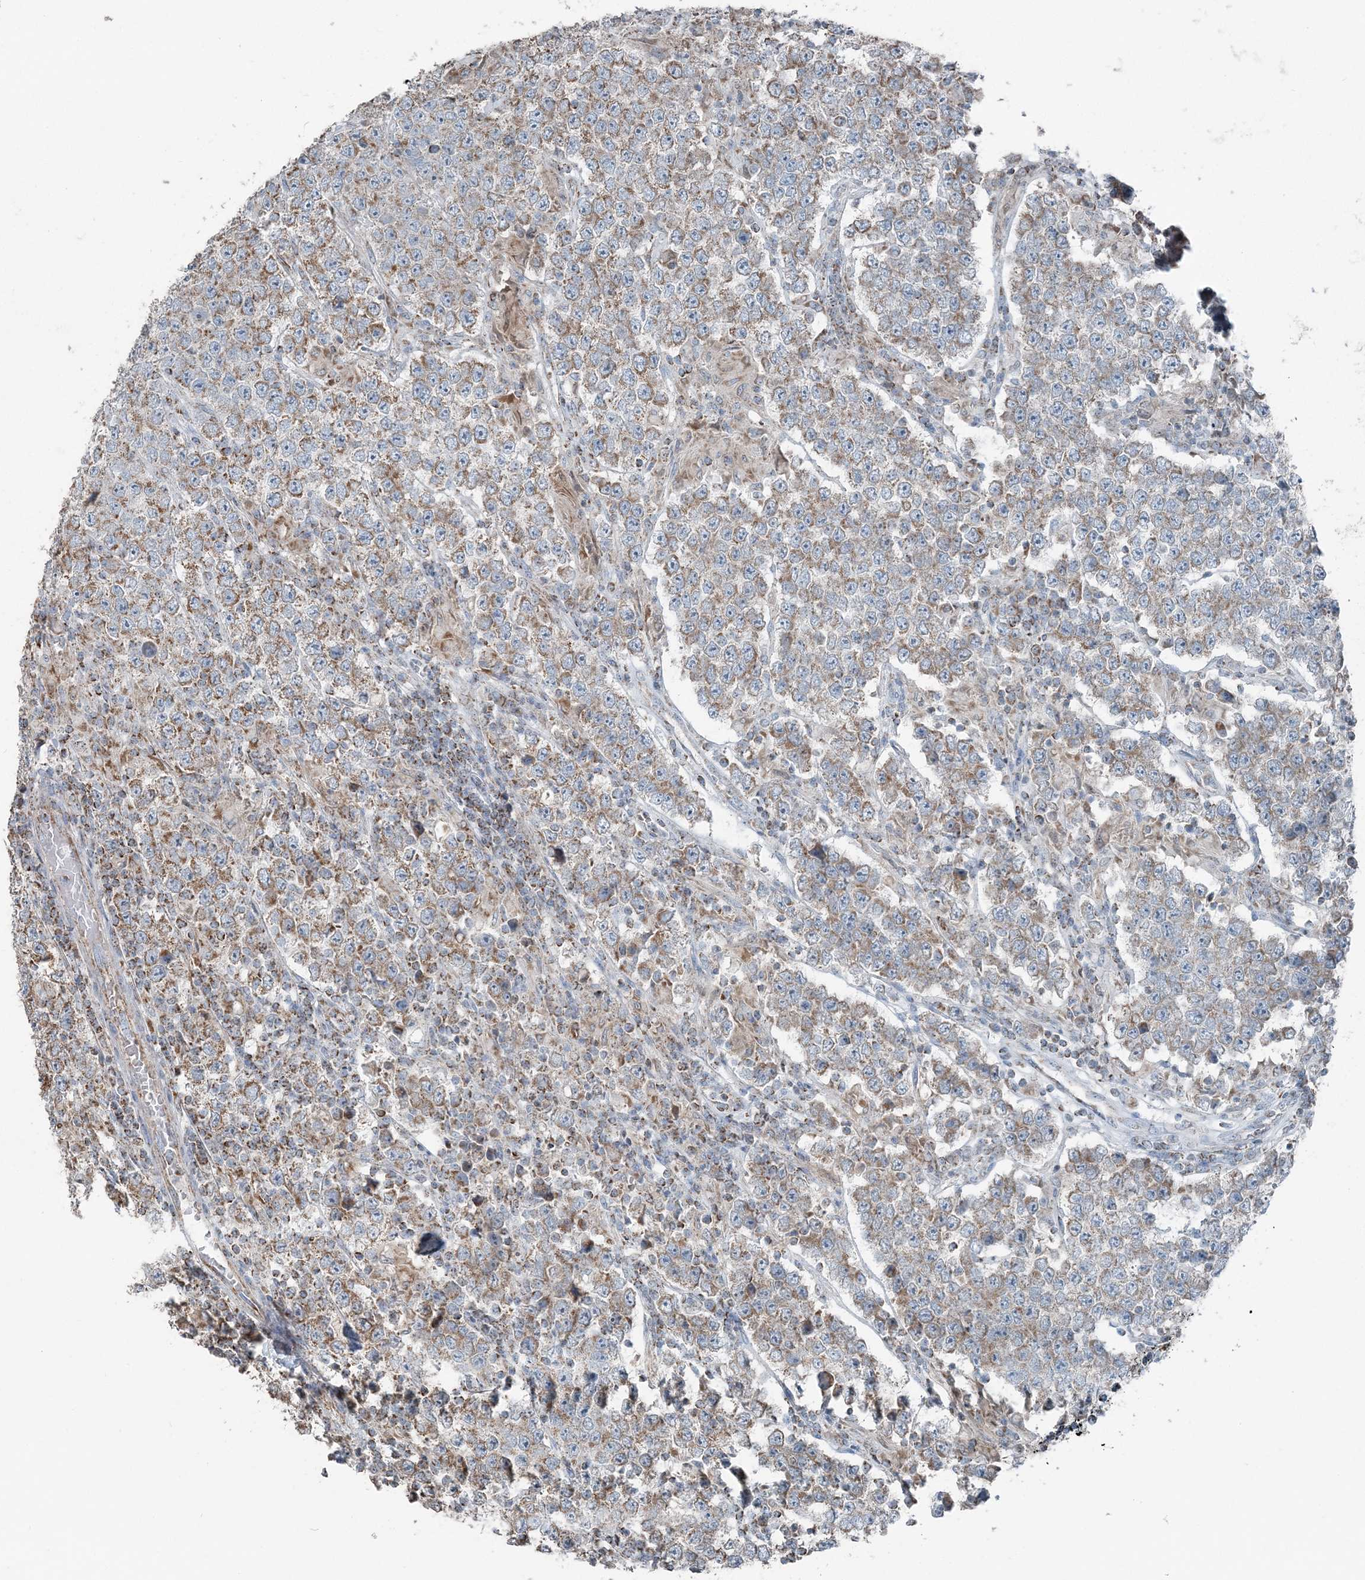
{"staining": {"intensity": "moderate", "quantity": ">75%", "location": "cytoplasmic/membranous"}, "tissue": "testis cancer", "cell_type": "Tumor cells", "image_type": "cancer", "snomed": [{"axis": "morphology", "description": "Normal tissue, NOS"}, {"axis": "morphology", "description": "Urothelial carcinoma, High grade"}, {"axis": "morphology", "description": "Seminoma, NOS"}, {"axis": "morphology", "description": "Carcinoma, Embryonal, NOS"}, {"axis": "topography", "description": "Urinary bladder"}, {"axis": "topography", "description": "Testis"}], "caption": "Urothelial carcinoma (high-grade) (testis) stained with a brown dye demonstrates moderate cytoplasmic/membranous positive staining in about >75% of tumor cells.", "gene": "SUCLG1", "patient": {"sex": "male", "age": 41}}